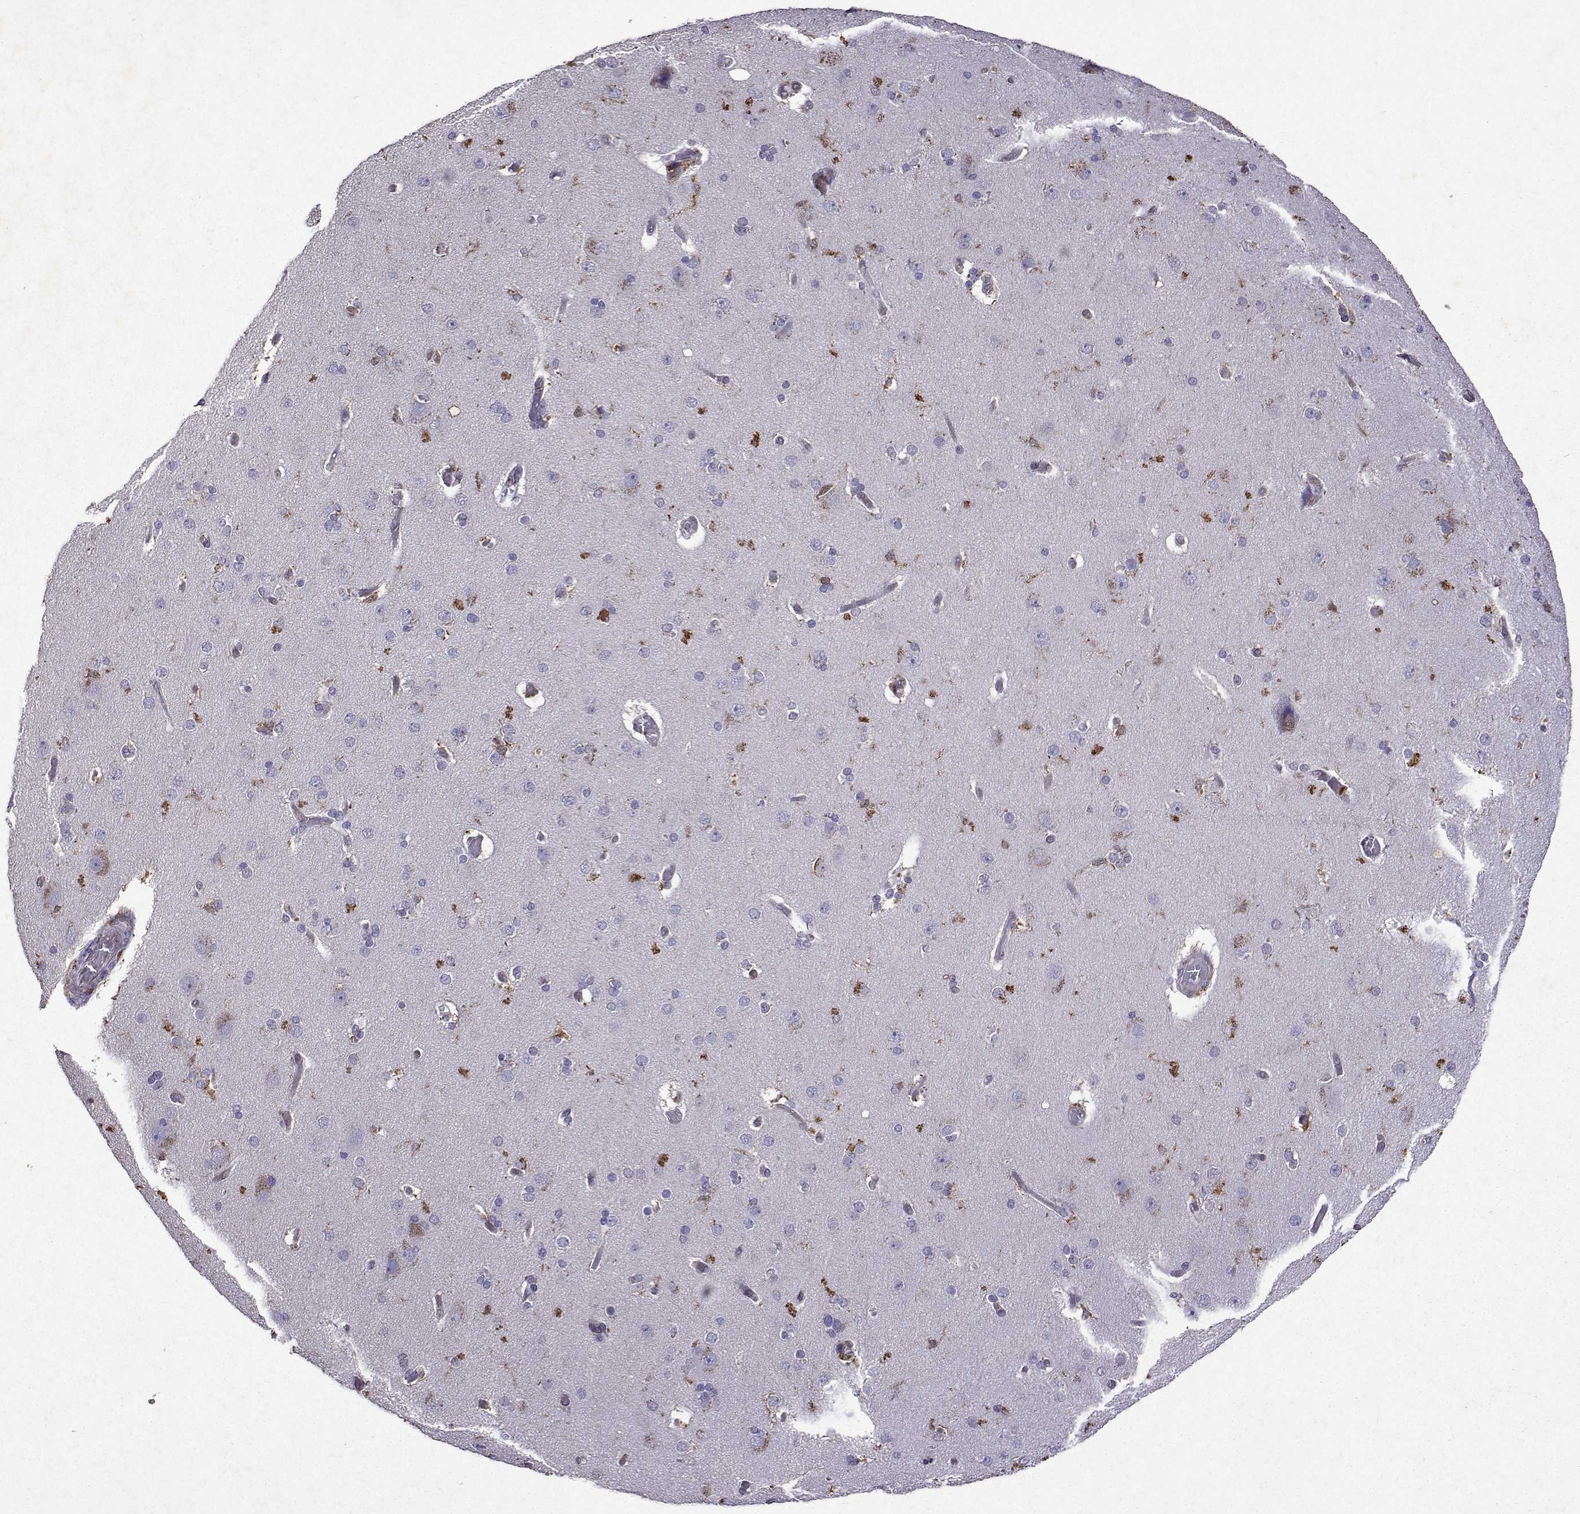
{"staining": {"intensity": "negative", "quantity": "none", "location": "none"}, "tissue": "cerebral cortex", "cell_type": "Endothelial cells", "image_type": "normal", "snomed": [{"axis": "morphology", "description": "Normal tissue, NOS"}, {"axis": "morphology", "description": "Glioma, malignant, High grade"}, {"axis": "topography", "description": "Cerebral cortex"}], "caption": "Immunohistochemistry (IHC) of normal cerebral cortex reveals no positivity in endothelial cells.", "gene": "APAF1", "patient": {"sex": "male", "age": 71}}